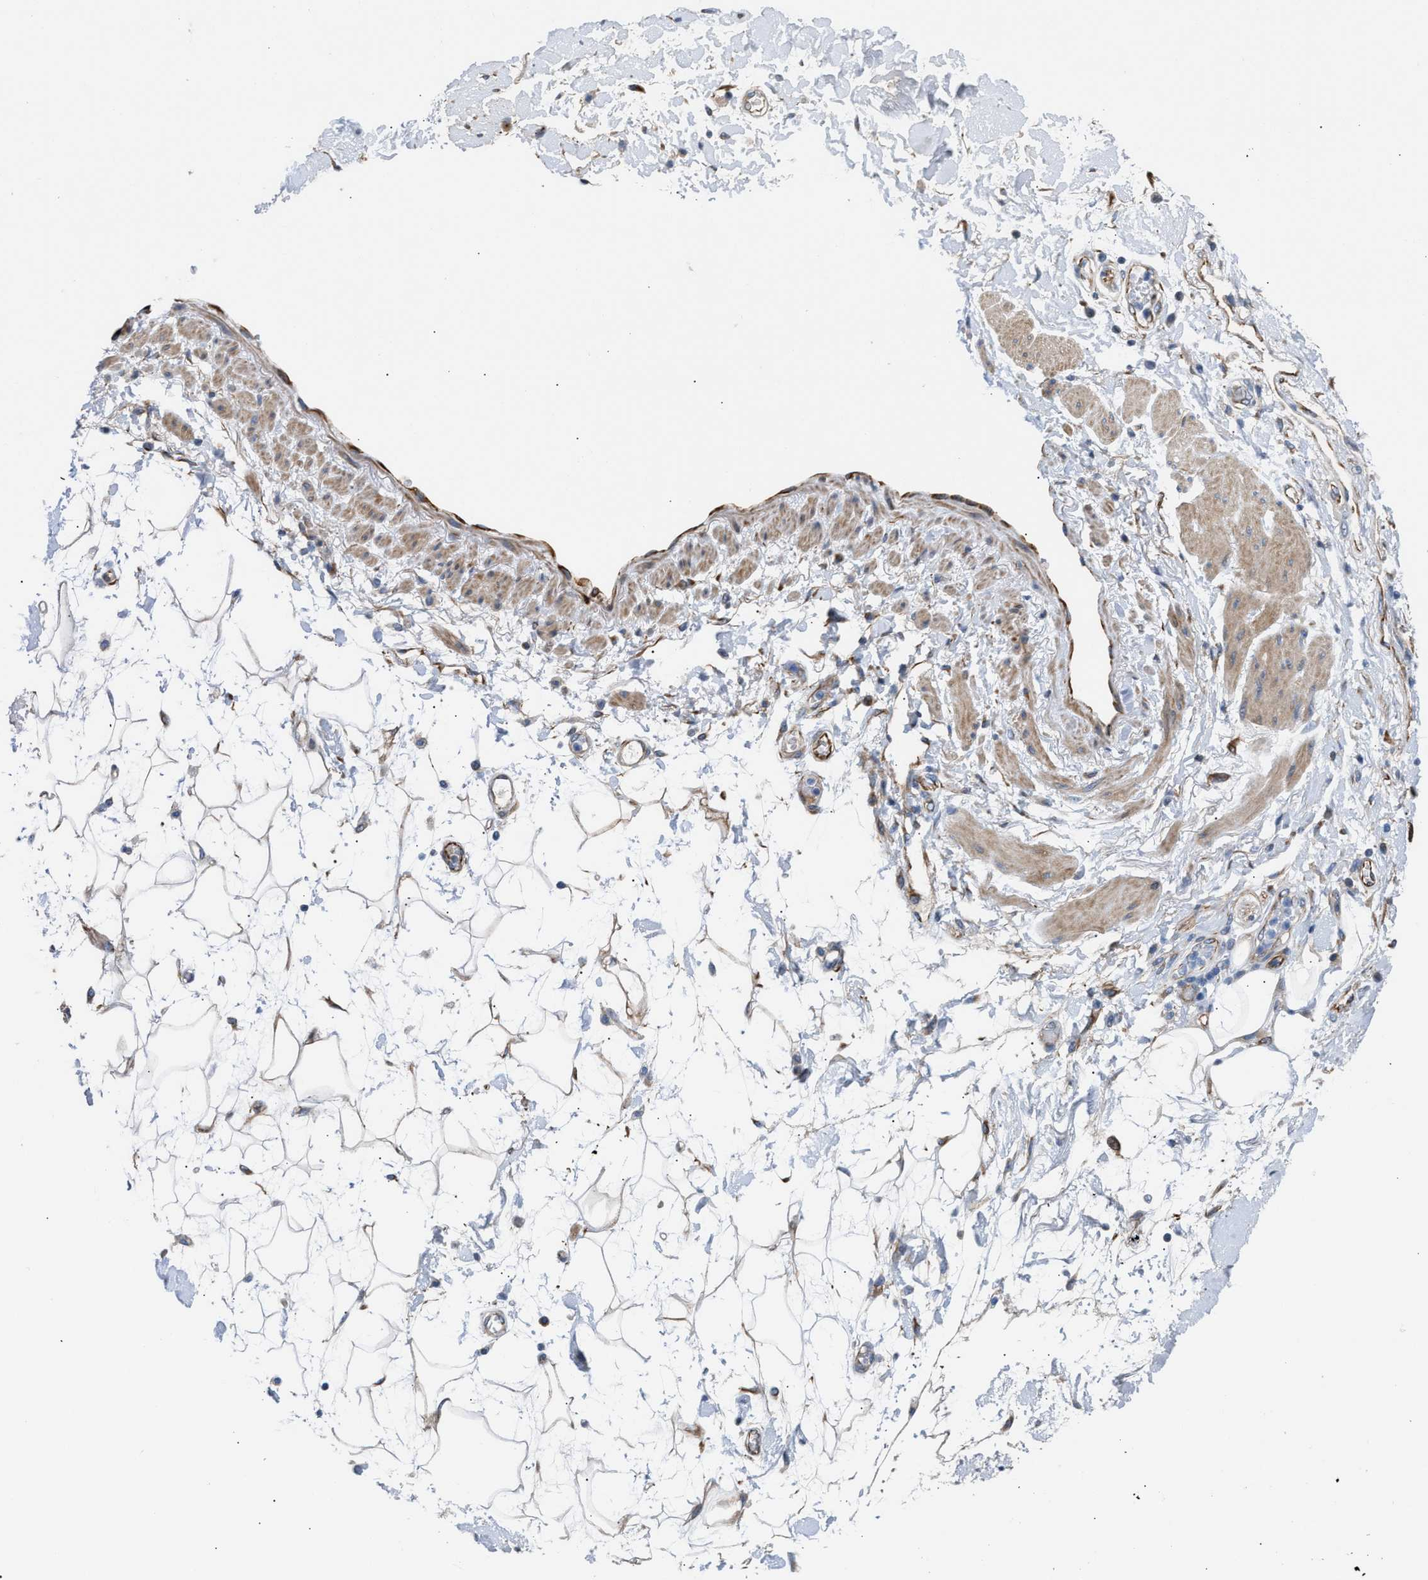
{"staining": {"intensity": "moderate", "quantity": "25%-75%", "location": "cytoplasmic/membranous"}, "tissue": "adipose tissue", "cell_type": "Adipocytes", "image_type": "normal", "snomed": [{"axis": "morphology", "description": "Normal tissue, NOS"}, {"axis": "morphology", "description": "Adenocarcinoma, NOS"}, {"axis": "topography", "description": "Duodenum"}, {"axis": "topography", "description": "Peripheral nerve tissue"}], "caption": "Immunohistochemical staining of benign adipose tissue demonstrates 25%-75% levels of moderate cytoplasmic/membranous protein staining in about 25%-75% of adipocytes.", "gene": "TFPI", "patient": {"sex": "female", "age": 60}}